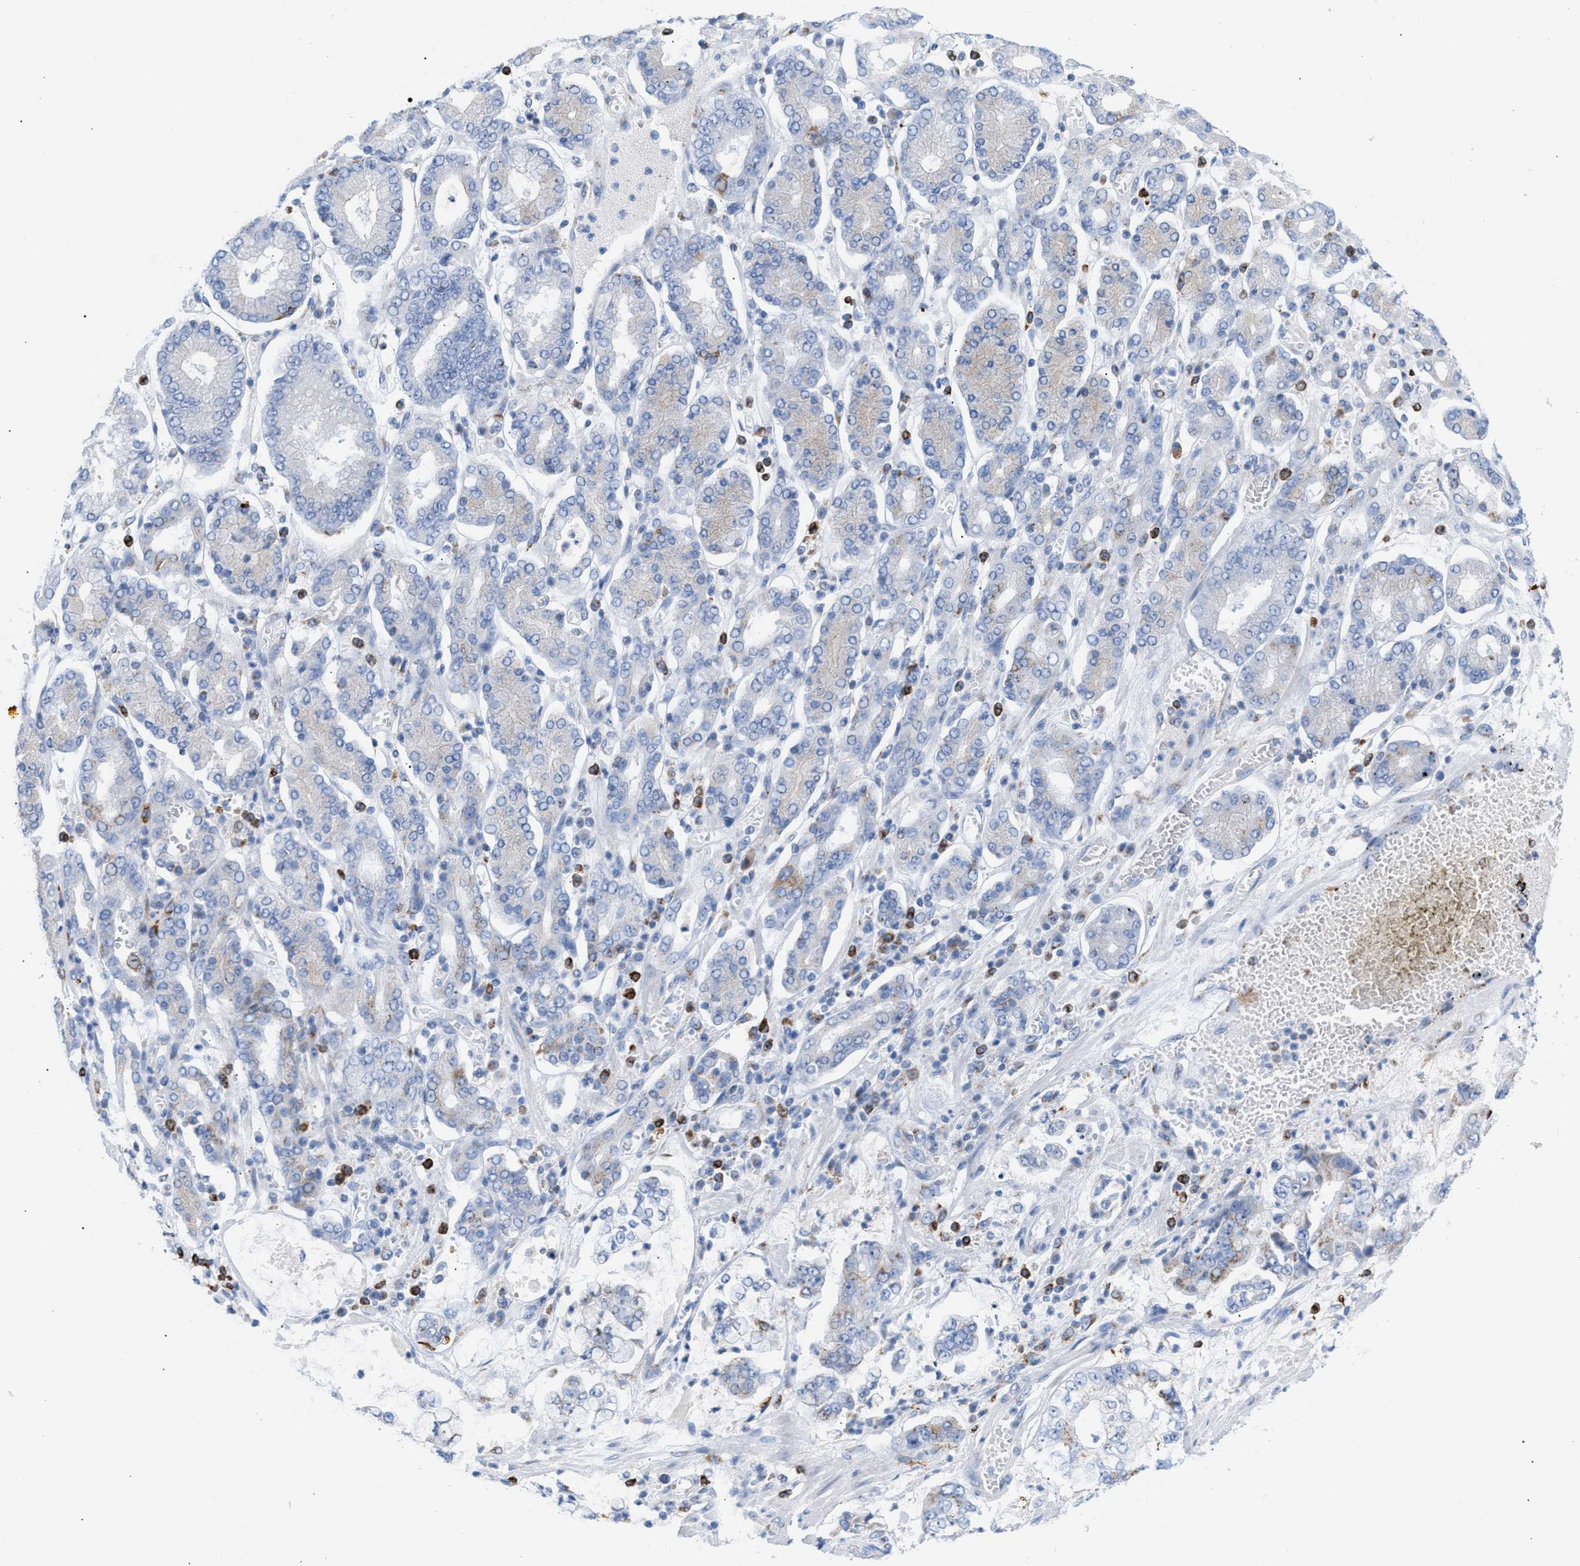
{"staining": {"intensity": "weak", "quantity": "25%-75%", "location": "cytoplasmic/membranous"}, "tissue": "stomach cancer", "cell_type": "Tumor cells", "image_type": "cancer", "snomed": [{"axis": "morphology", "description": "Adenocarcinoma, NOS"}, {"axis": "topography", "description": "Stomach"}], "caption": "Protein expression analysis of human stomach cancer (adenocarcinoma) reveals weak cytoplasmic/membranous positivity in approximately 25%-75% of tumor cells. (DAB (3,3'-diaminobenzidine) IHC with brightfield microscopy, high magnification).", "gene": "TACC3", "patient": {"sex": "male", "age": 76}}